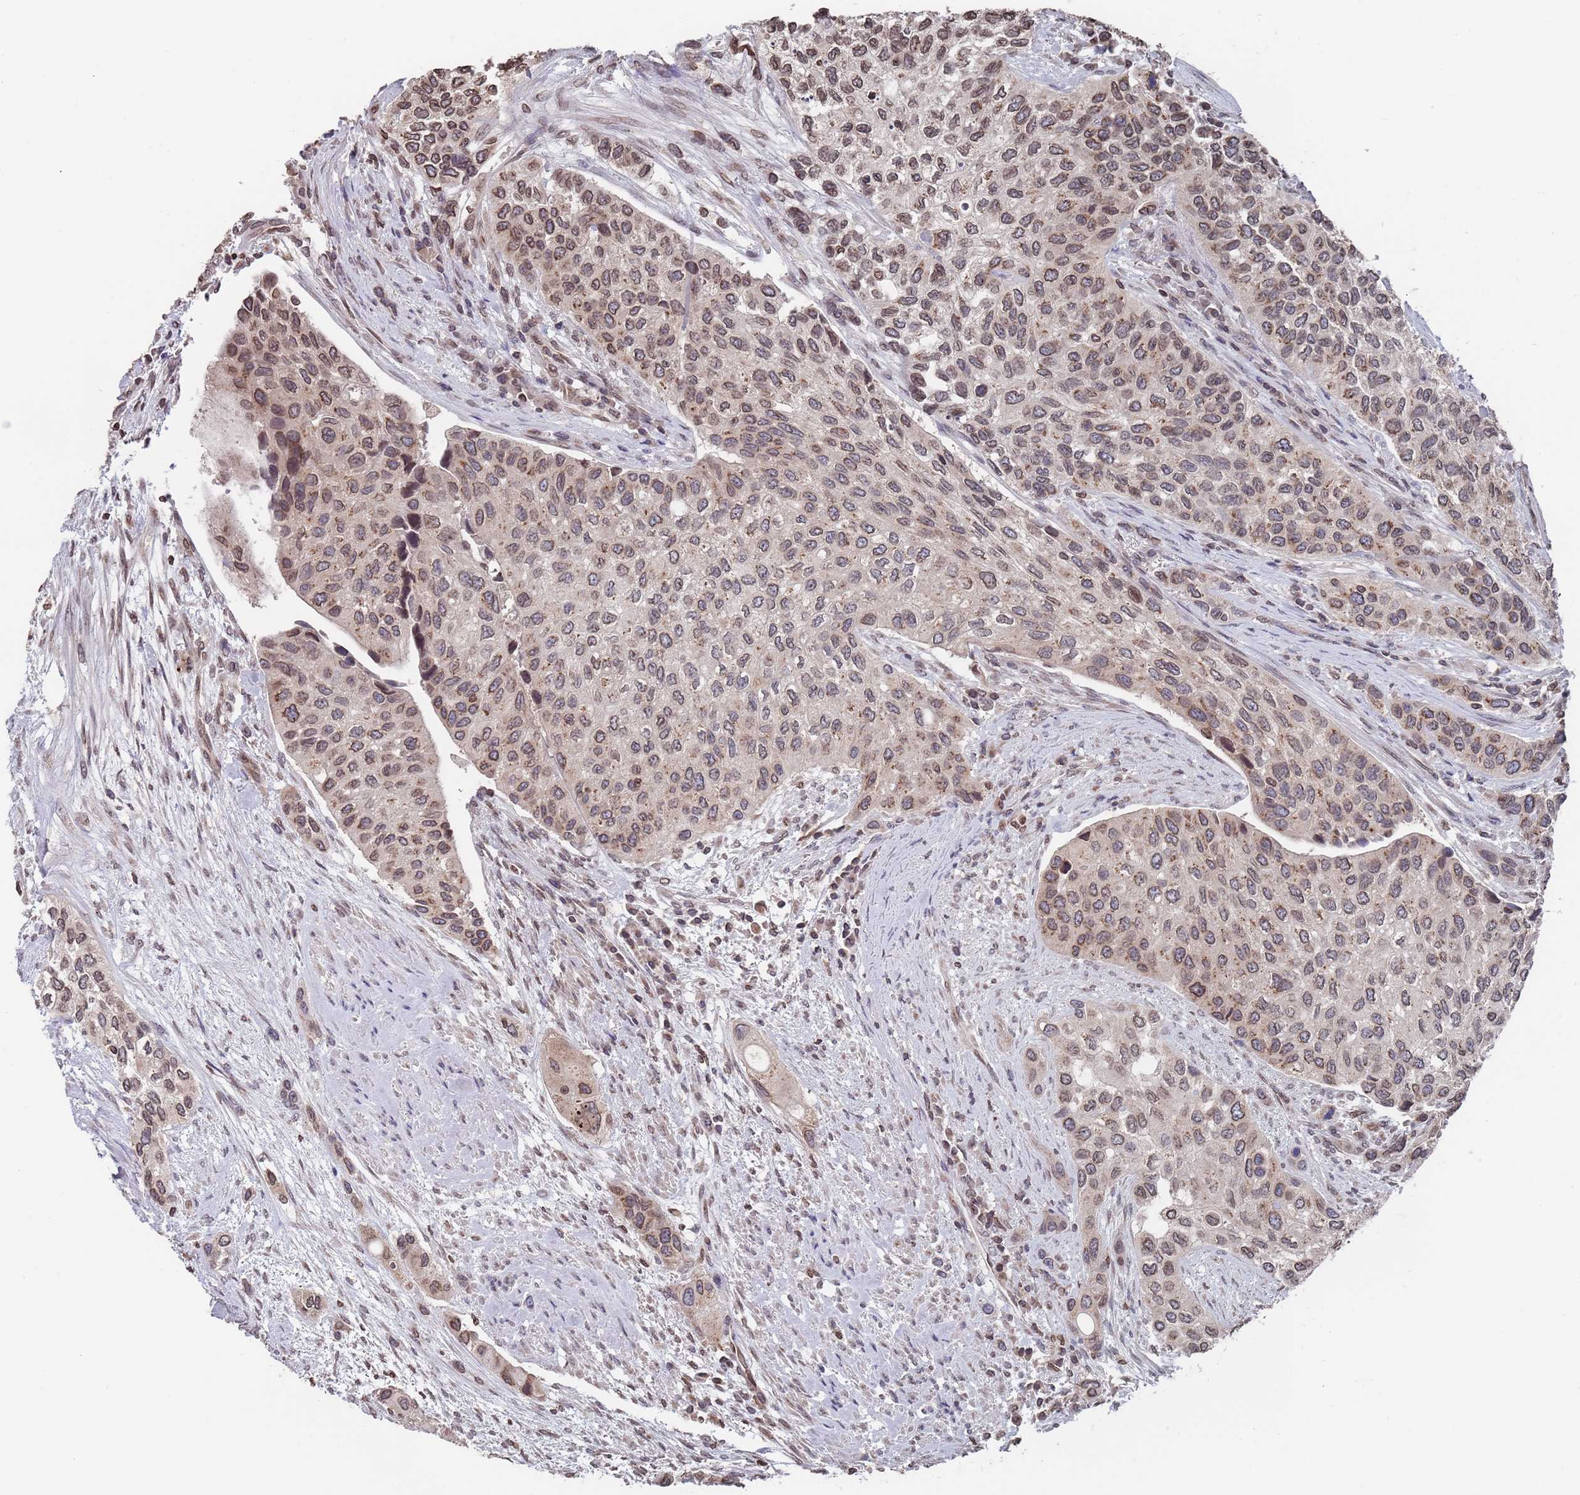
{"staining": {"intensity": "moderate", "quantity": "25%-75%", "location": "cytoplasmic/membranous,nuclear"}, "tissue": "urothelial cancer", "cell_type": "Tumor cells", "image_type": "cancer", "snomed": [{"axis": "morphology", "description": "Normal tissue, NOS"}, {"axis": "morphology", "description": "Urothelial carcinoma, High grade"}, {"axis": "topography", "description": "Vascular tissue"}, {"axis": "topography", "description": "Urinary bladder"}], "caption": "This is an image of immunohistochemistry staining of urothelial cancer, which shows moderate expression in the cytoplasmic/membranous and nuclear of tumor cells.", "gene": "SDHAF3", "patient": {"sex": "female", "age": 56}}